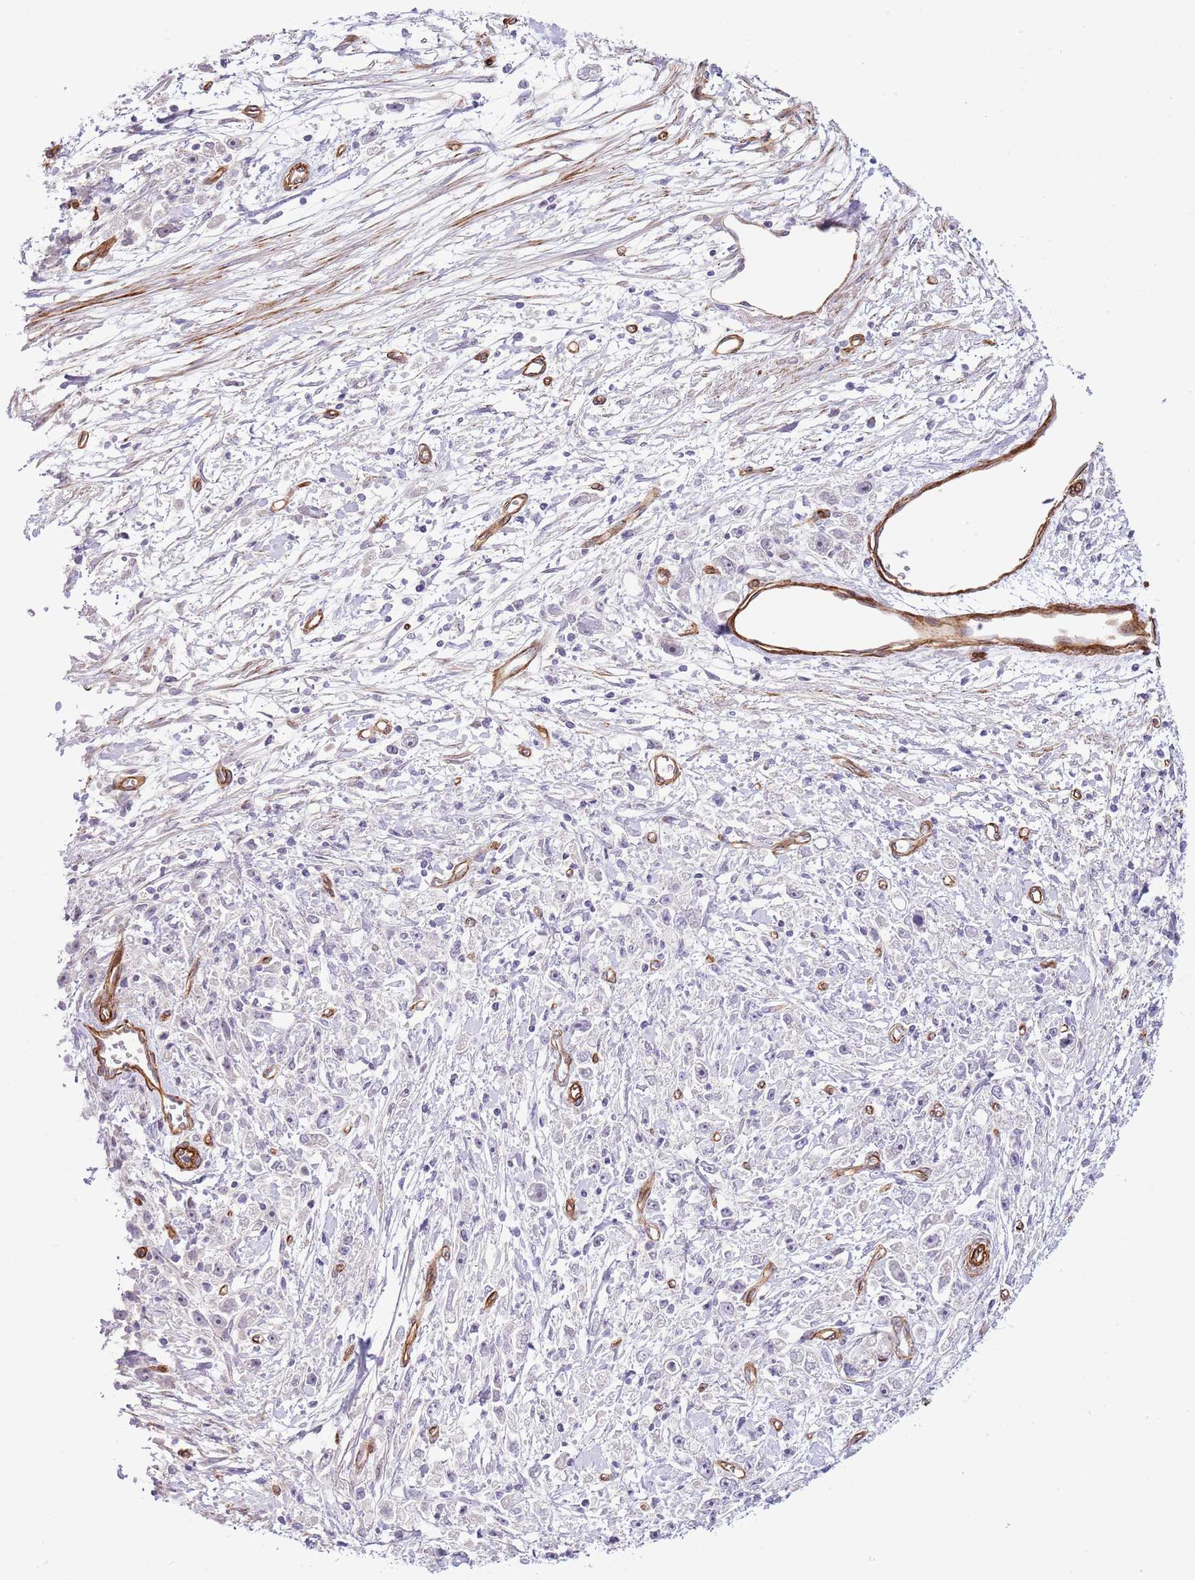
{"staining": {"intensity": "negative", "quantity": "none", "location": "none"}, "tissue": "stomach cancer", "cell_type": "Tumor cells", "image_type": "cancer", "snomed": [{"axis": "morphology", "description": "Adenocarcinoma, NOS"}, {"axis": "topography", "description": "Stomach"}], "caption": "Immunohistochemistry photomicrograph of neoplastic tissue: human stomach cancer (adenocarcinoma) stained with DAB (3,3'-diaminobenzidine) exhibits no significant protein staining in tumor cells.", "gene": "NEK3", "patient": {"sex": "female", "age": 59}}